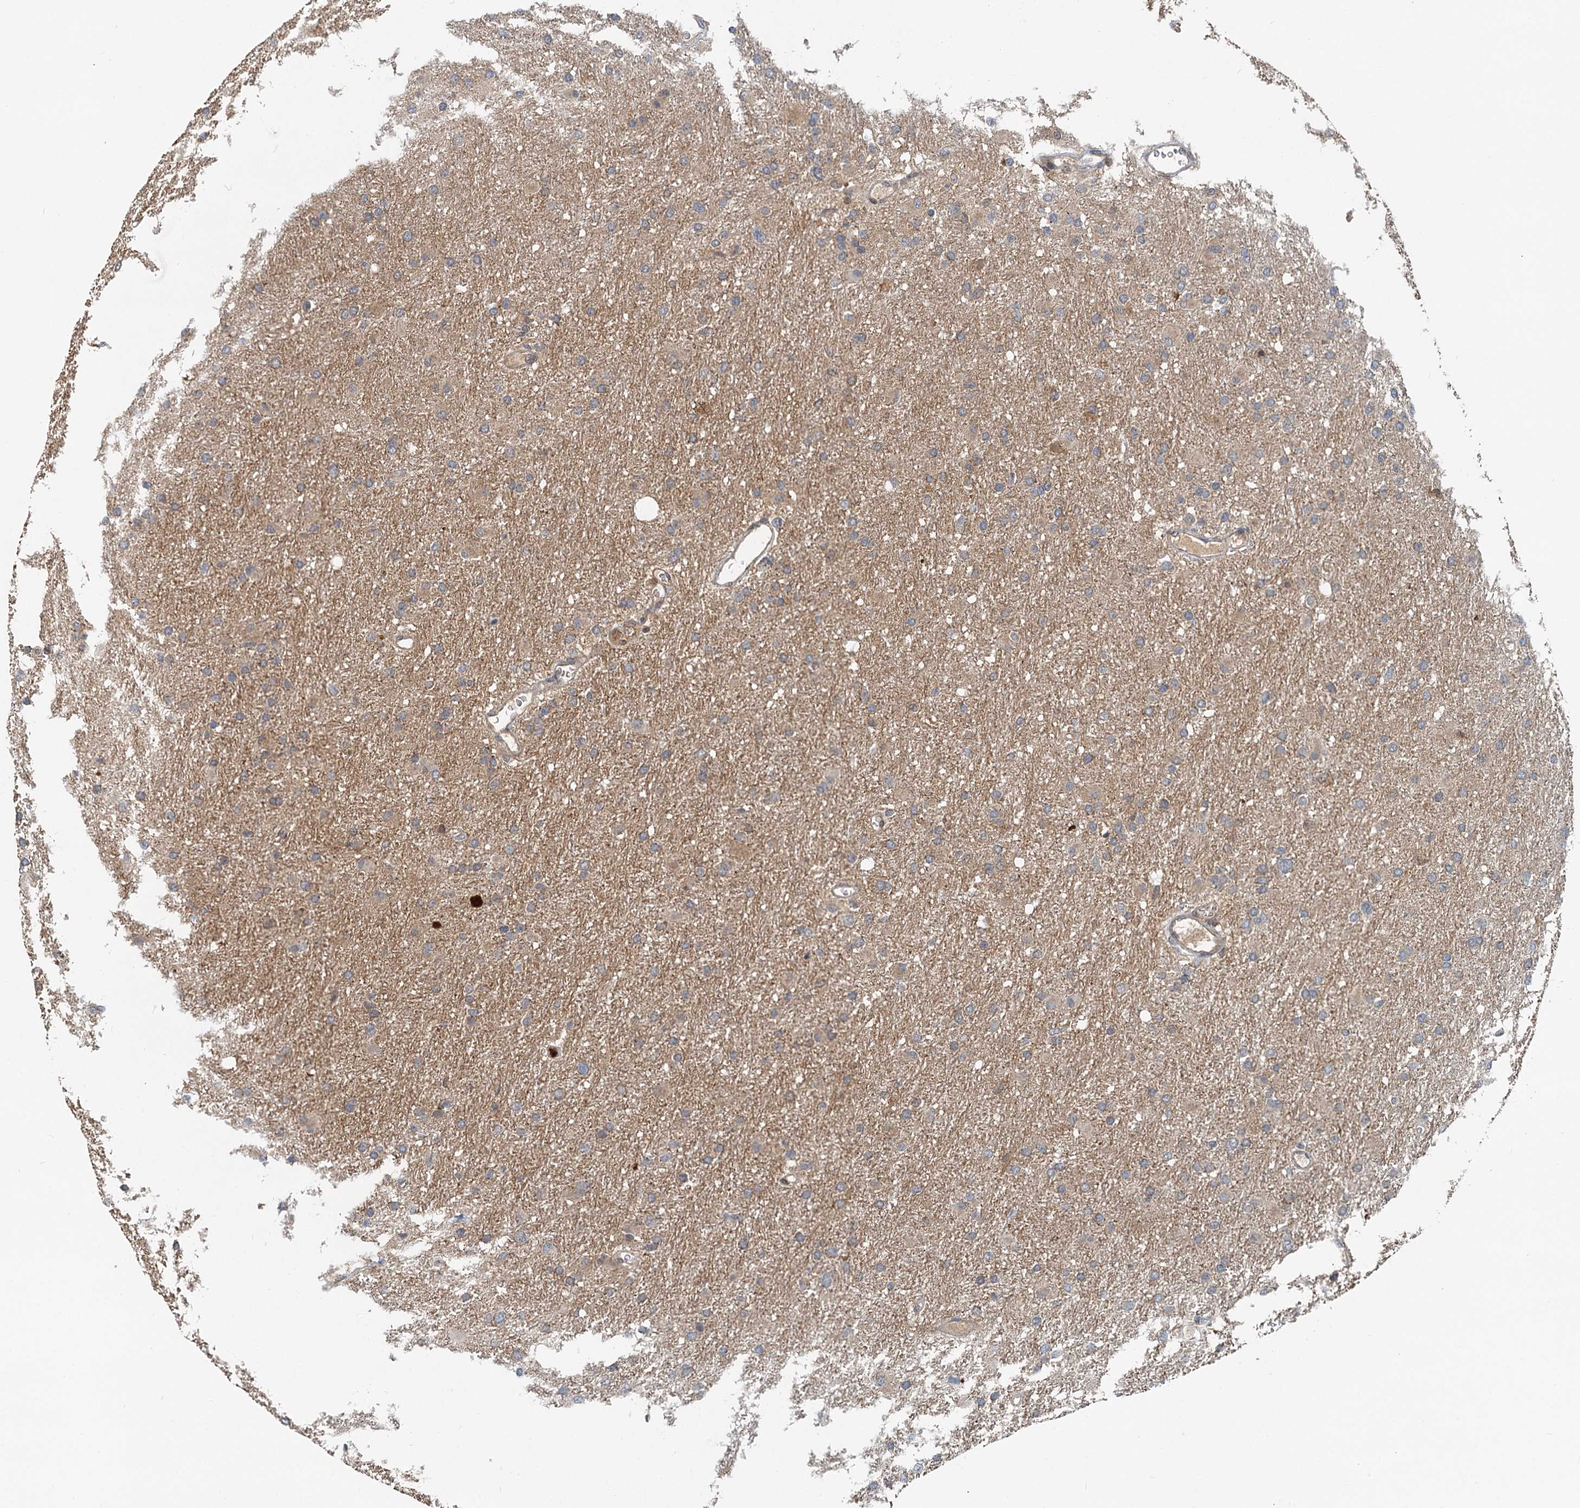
{"staining": {"intensity": "weak", "quantity": "<25%", "location": "cytoplasmic/membranous"}, "tissue": "glioma", "cell_type": "Tumor cells", "image_type": "cancer", "snomed": [{"axis": "morphology", "description": "Glioma, malignant, High grade"}, {"axis": "topography", "description": "Cerebral cortex"}], "caption": "Immunohistochemistry photomicrograph of glioma stained for a protein (brown), which displays no expression in tumor cells.", "gene": "GPI", "patient": {"sex": "female", "age": 36}}